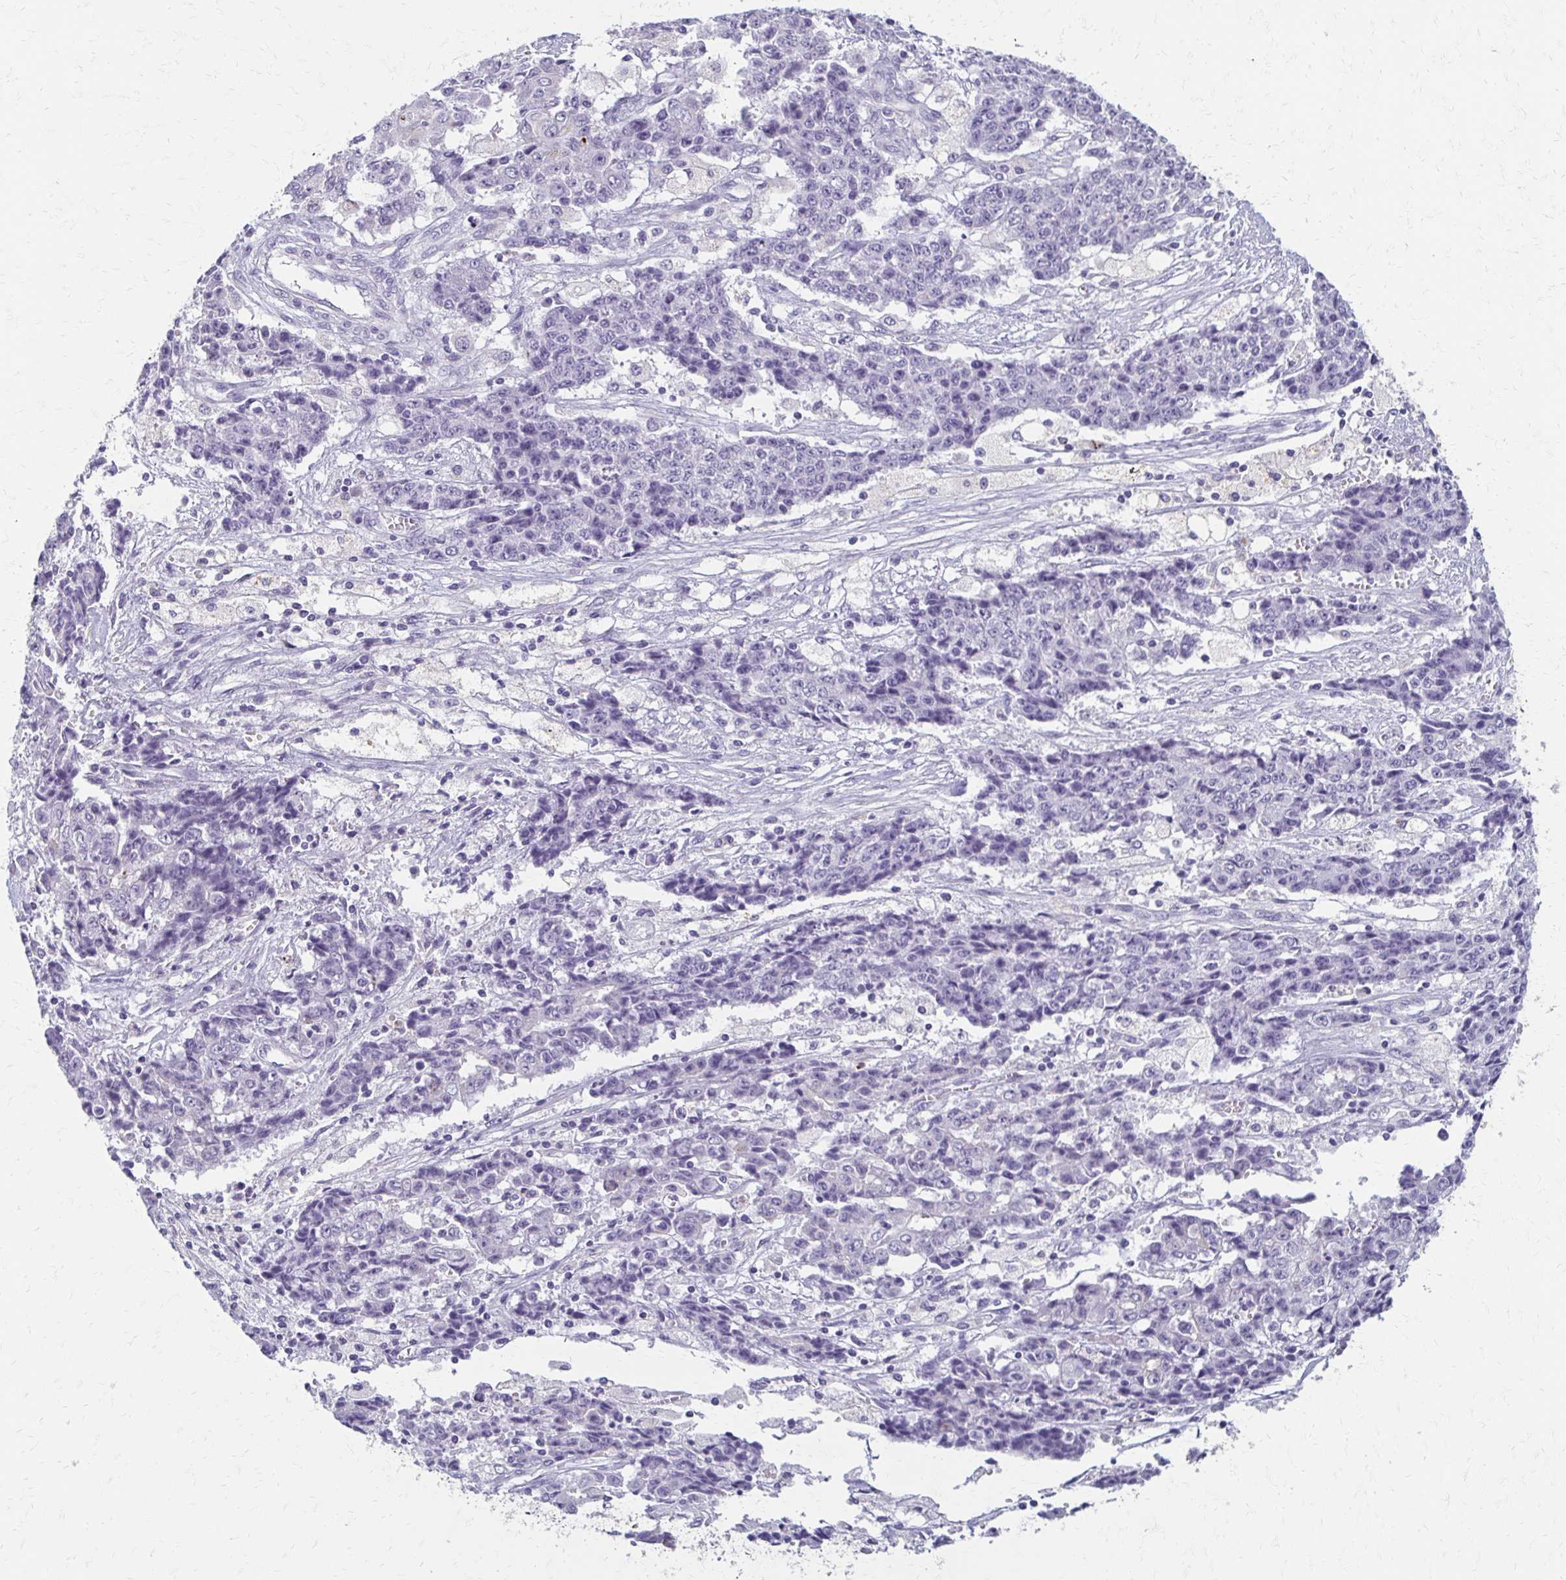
{"staining": {"intensity": "negative", "quantity": "none", "location": "none"}, "tissue": "ovarian cancer", "cell_type": "Tumor cells", "image_type": "cancer", "snomed": [{"axis": "morphology", "description": "Carcinoma, endometroid"}, {"axis": "topography", "description": "Ovary"}], "caption": "The histopathology image exhibits no significant staining in tumor cells of ovarian cancer.", "gene": "BBS12", "patient": {"sex": "female", "age": 42}}